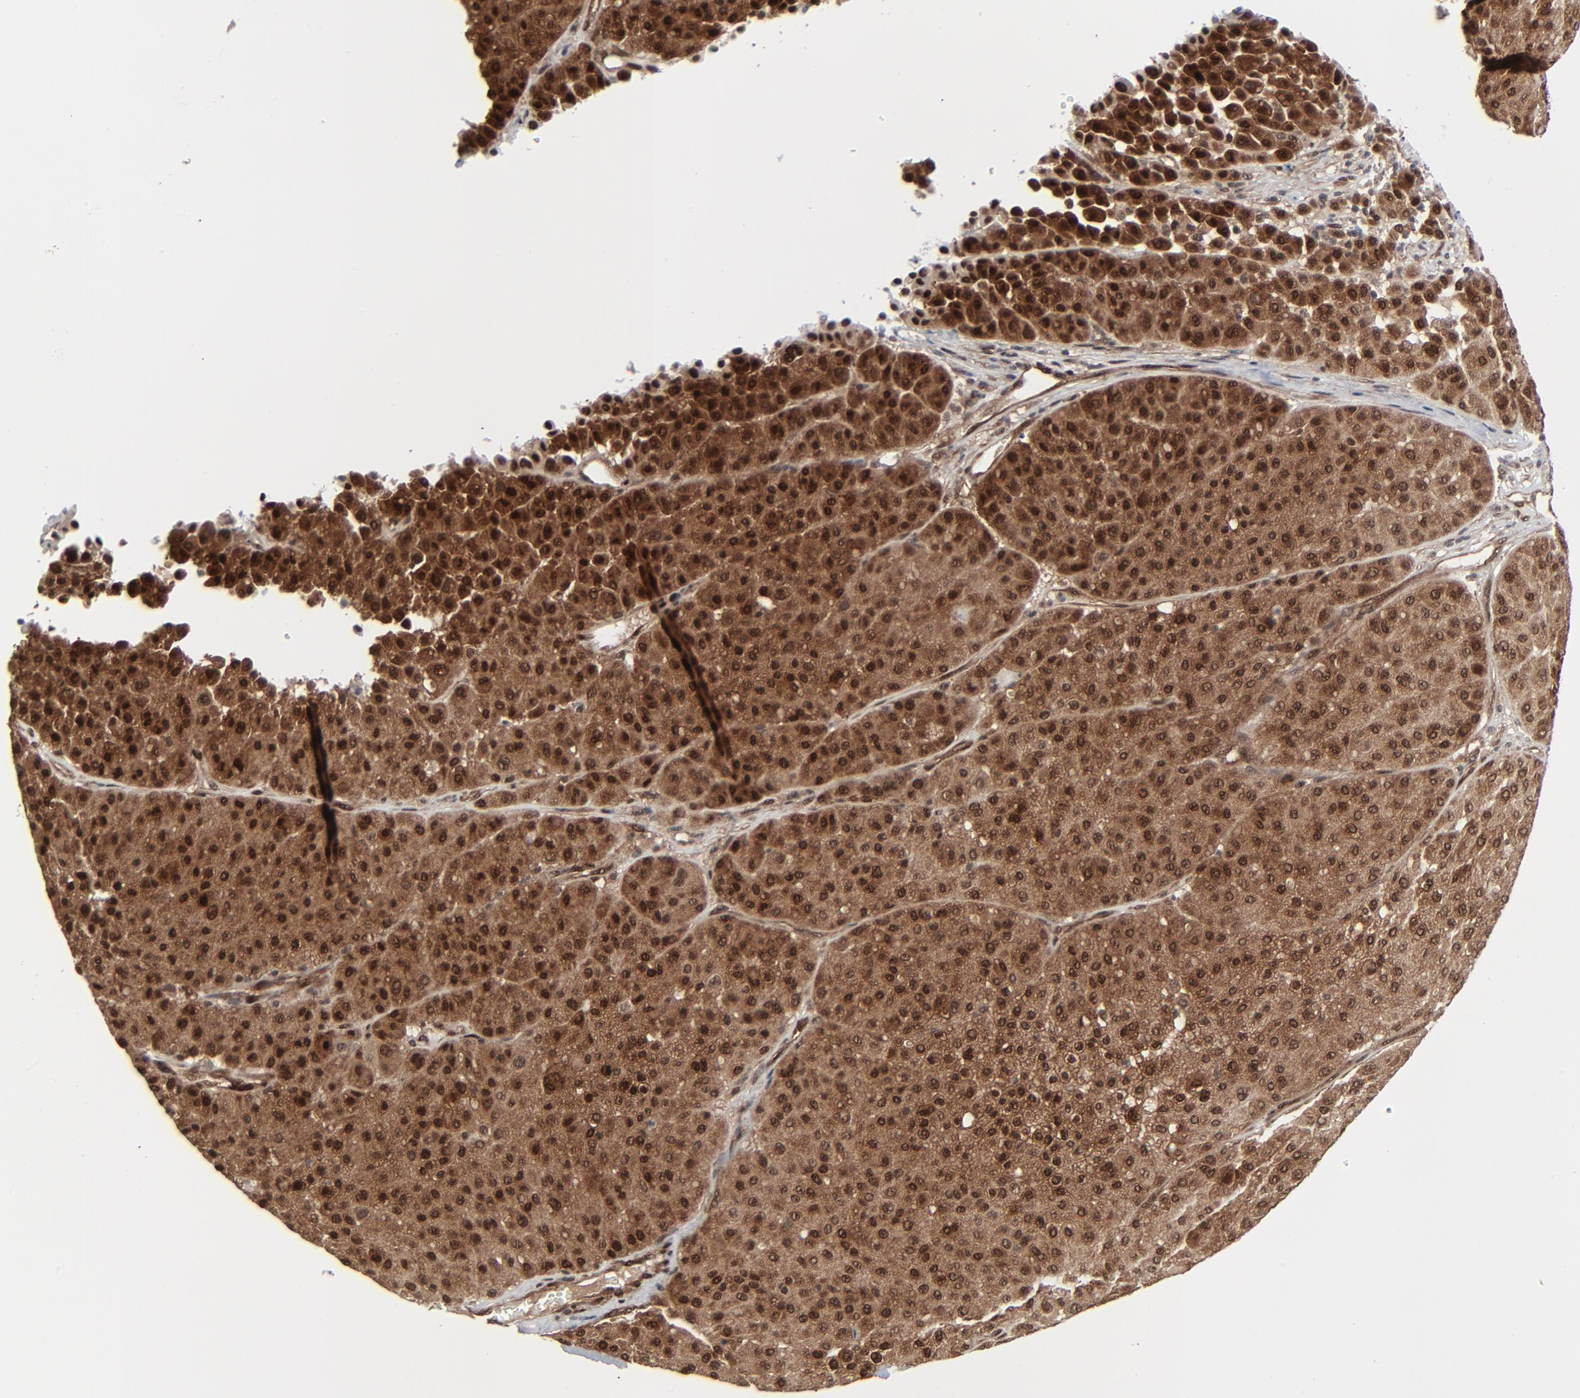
{"staining": {"intensity": "strong", "quantity": ">75%", "location": "cytoplasmic/membranous,nuclear"}, "tissue": "melanoma", "cell_type": "Tumor cells", "image_type": "cancer", "snomed": [{"axis": "morphology", "description": "Normal tissue, NOS"}, {"axis": "morphology", "description": "Malignant melanoma, Metastatic site"}, {"axis": "topography", "description": "Skin"}], "caption": "A micrograph showing strong cytoplasmic/membranous and nuclear expression in about >75% of tumor cells in malignant melanoma (metastatic site), as visualized by brown immunohistochemical staining.", "gene": "AKT1", "patient": {"sex": "male", "age": 41}}